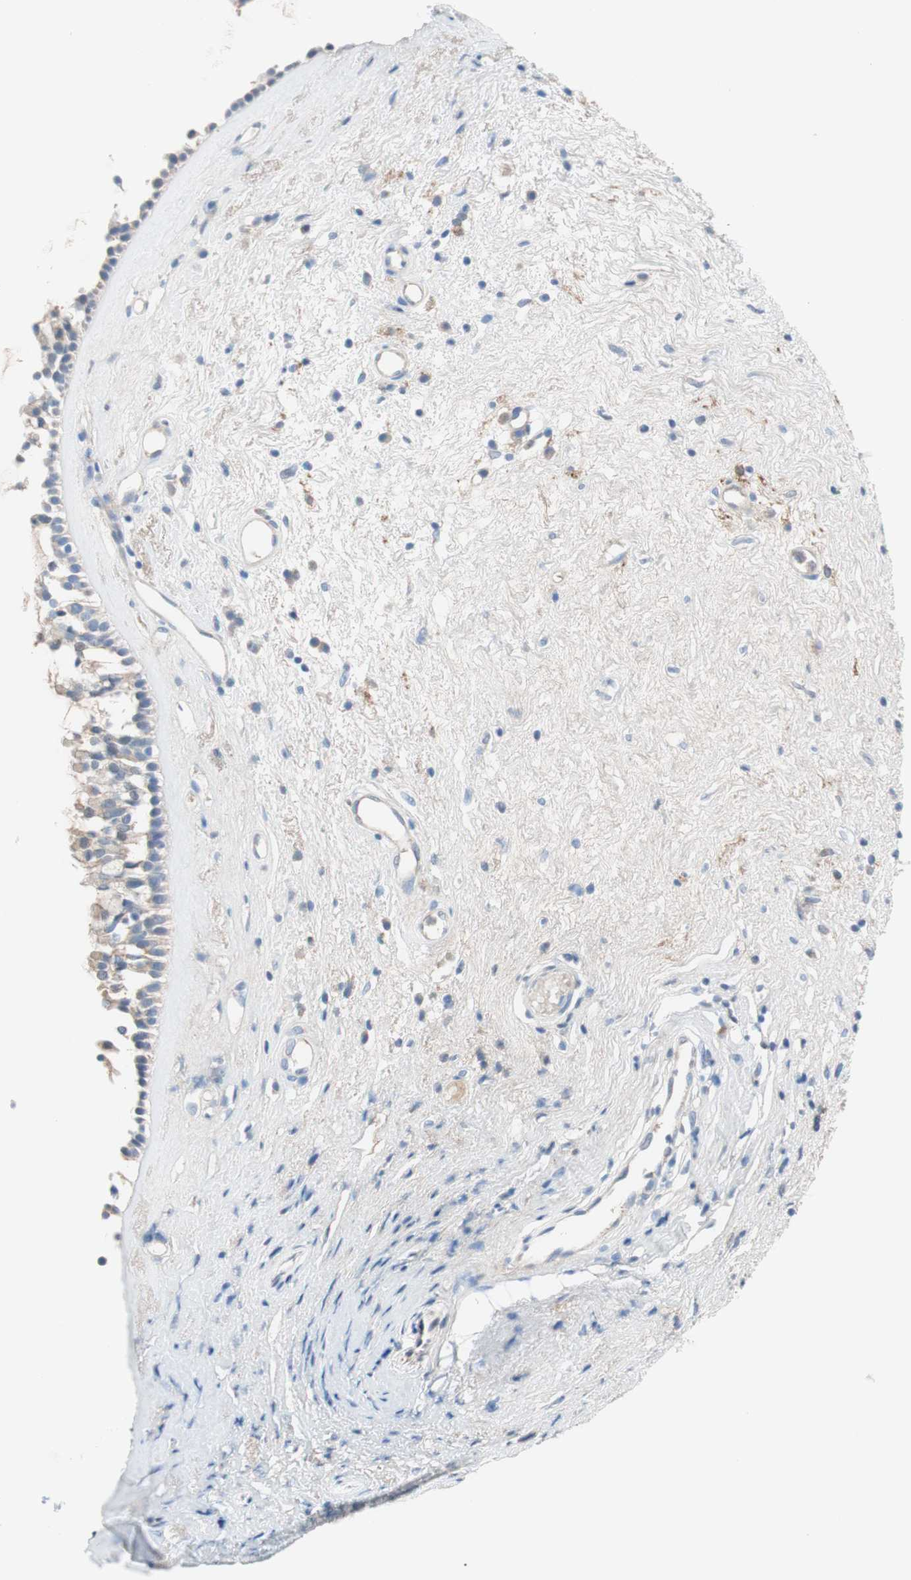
{"staining": {"intensity": "negative", "quantity": "none", "location": "none"}, "tissue": "nasopharynx", "cell_type": "Respiratory epithelial cells", "image_type": "normal", "snomed": [{"axis": "morphology", "description": "Normal tissue, NOS"}, {"axis": "morphology", "description": "Inflammation, NOS"}, {"axis": "topography", "description": "Nasopharynx"}], "caption": "High power microscopy histopathology image of an immunohistochemistry histopathology image of benign nasopharynx, revealing no significant expression in respiratory epithelial cells. (DAB (3,3'-diaminobenzidine) immunohistochemistry (IHC), high magnification).", "gene": "RBP4", "patient": {"sex": "male", "age": 48}}